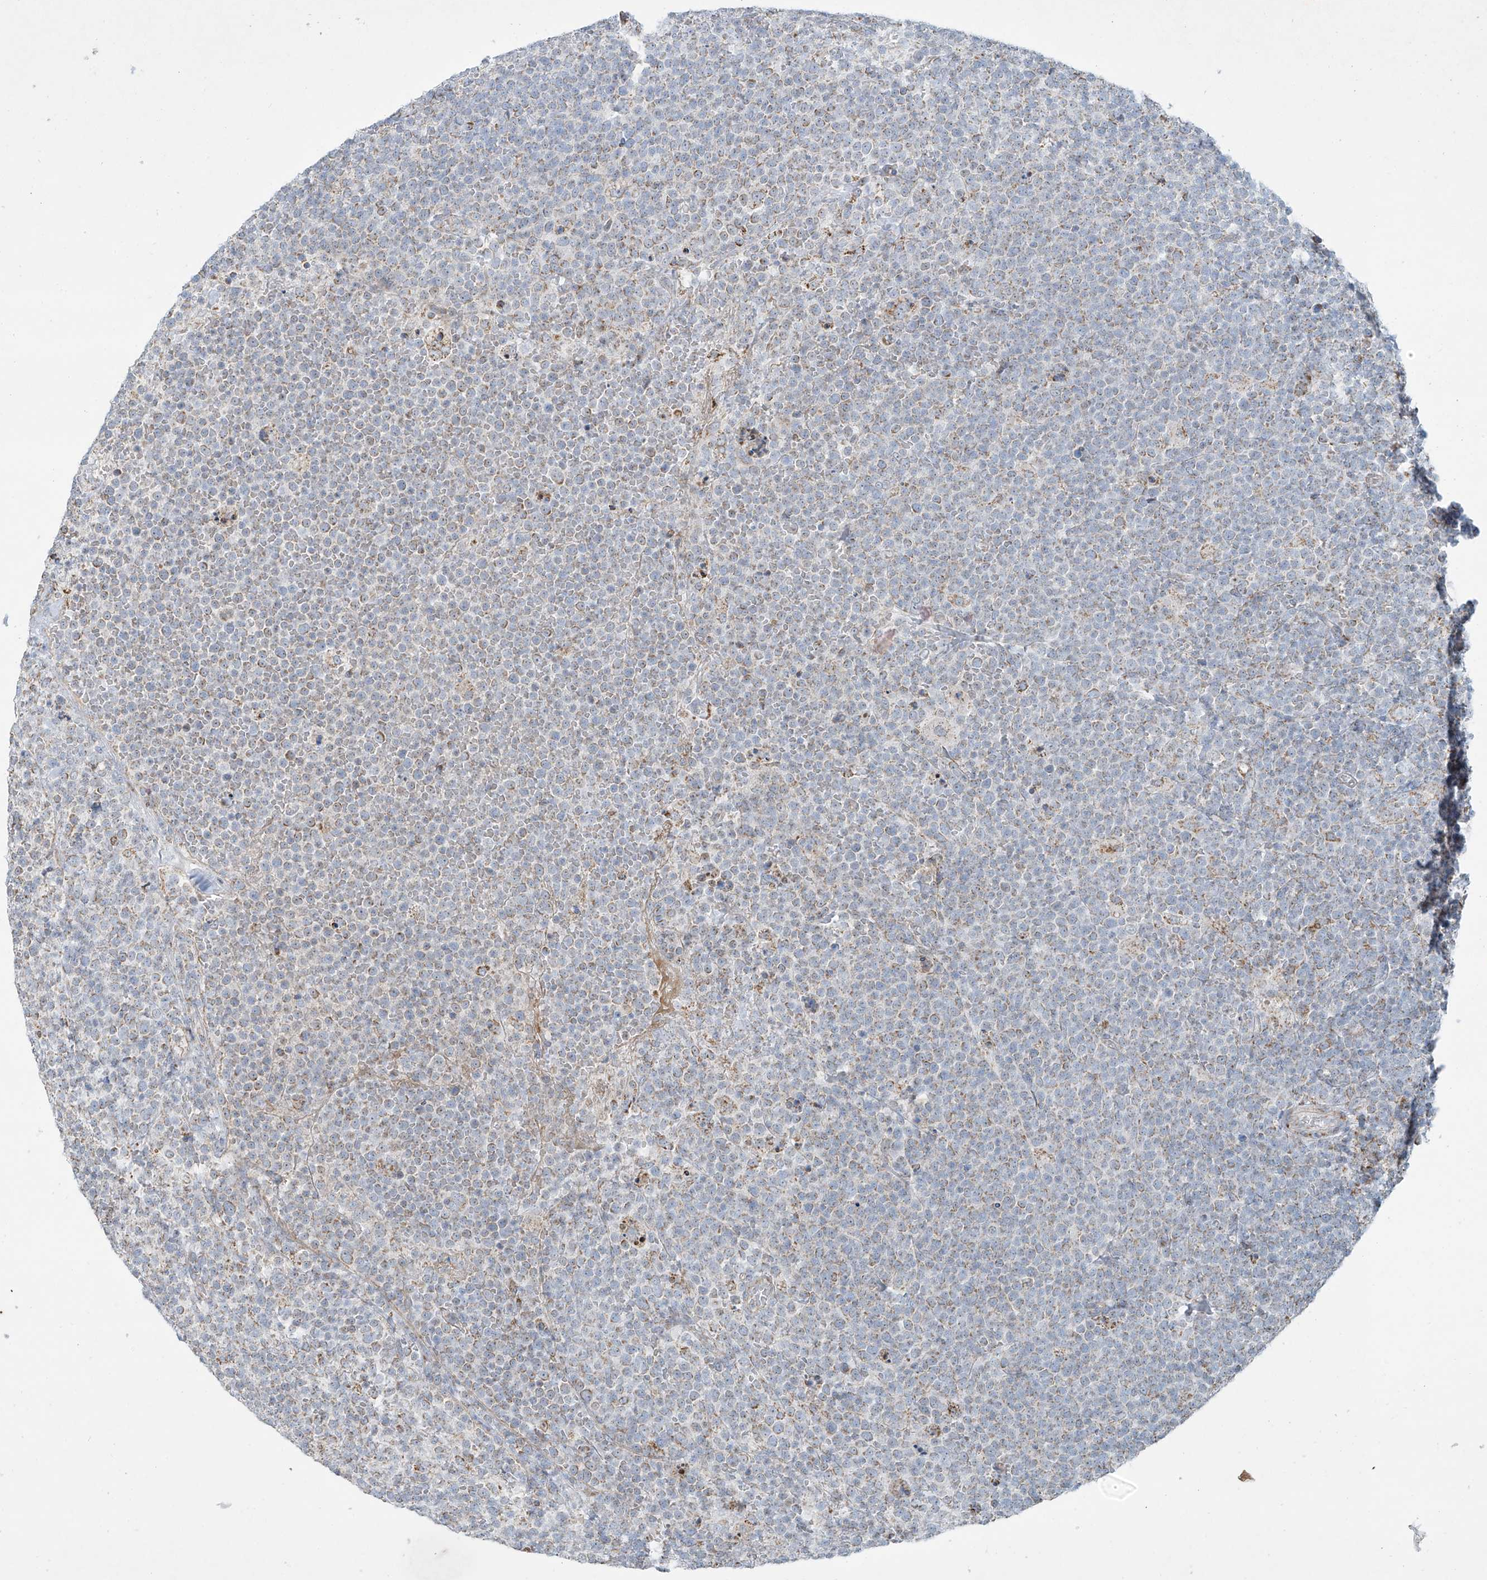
{"staining": {"intensity": "weak", "quantity": "25%-75%", "location": "cytoplasmic/membranous"}, "tissue": "lymphoma", "cell_type": "Tumor cells", "image_type": "cancer", "snomed": [{"axis": "morphology", "description": "Malignant lymphoma, non-Hodgkin's type, High grade"}, {"axis": "topography", "description": "Lymph node"}], "caption": "The immunohistochemical stain shows weak cytoplasmic/membranous positivity in tumor cells of lymphoma tissue.", "gene": "SMDT1", "patient": {"sex": "male", "age": 61}}